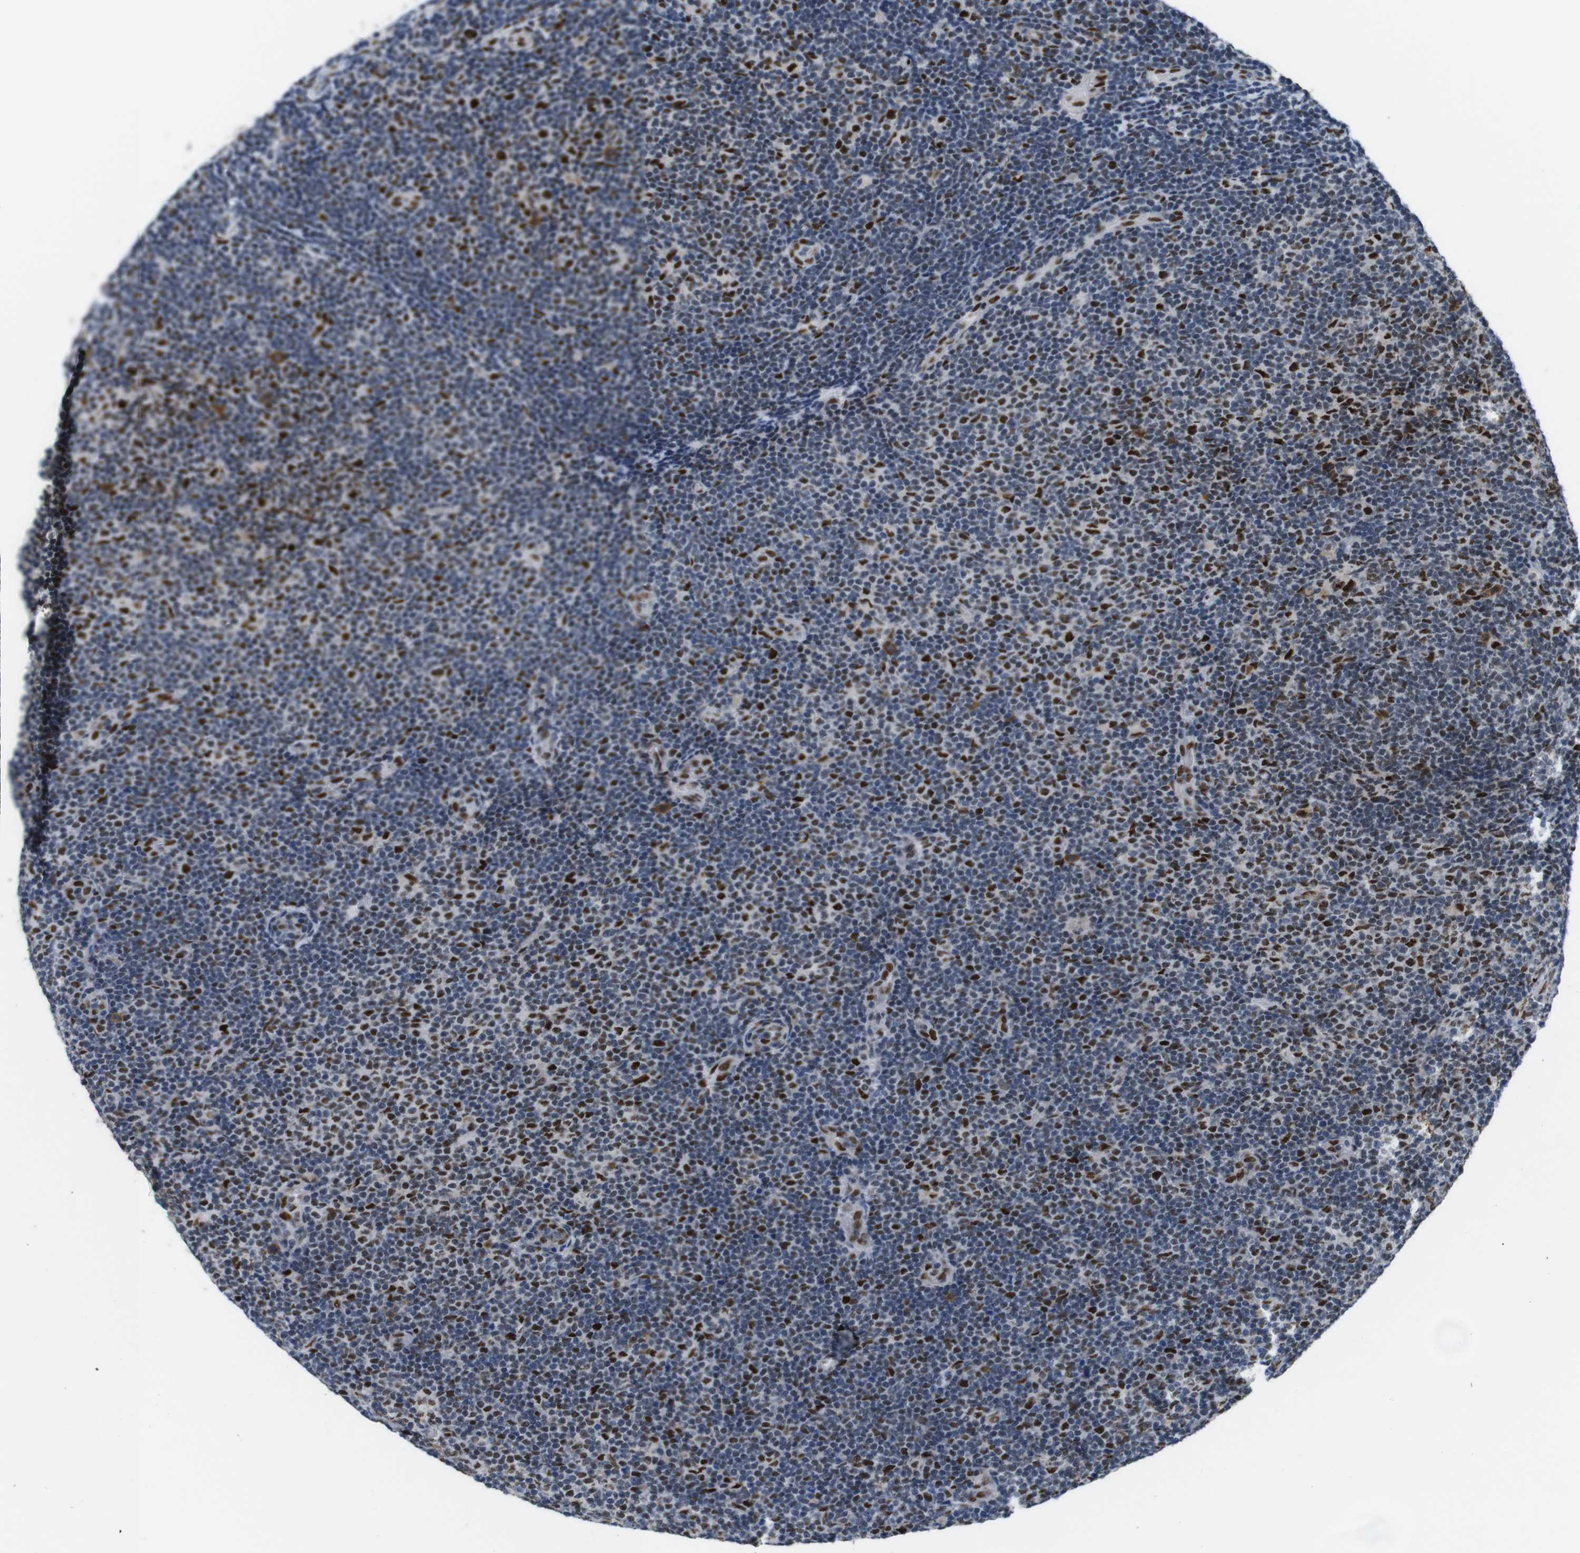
{"staining": {"intensity": "strong", "quantity": "25%-75%", "location": "nuclear"}, "tissue": "lymphoma", "cell_type": "Tumor cells", "image_type": "cancer", "snomed": [{"axis": "morphology", "description": "Malignant lymphoma, non-Hodgkin's type, Low grade"}, {"axis": "topography", "description": "Lymph node"}], "caption": "Low-grade malignant lymphoma, non-Hodgkin's type was stained to show a protein in brown. There is high levels of strong nuclear expression in about 25%-75% of tumor cells. (brown staining indicates protein expression, while blue staining denotes nuclei).", "gene": "PSME3", "patient": {"sex": "male", "age": 83}}